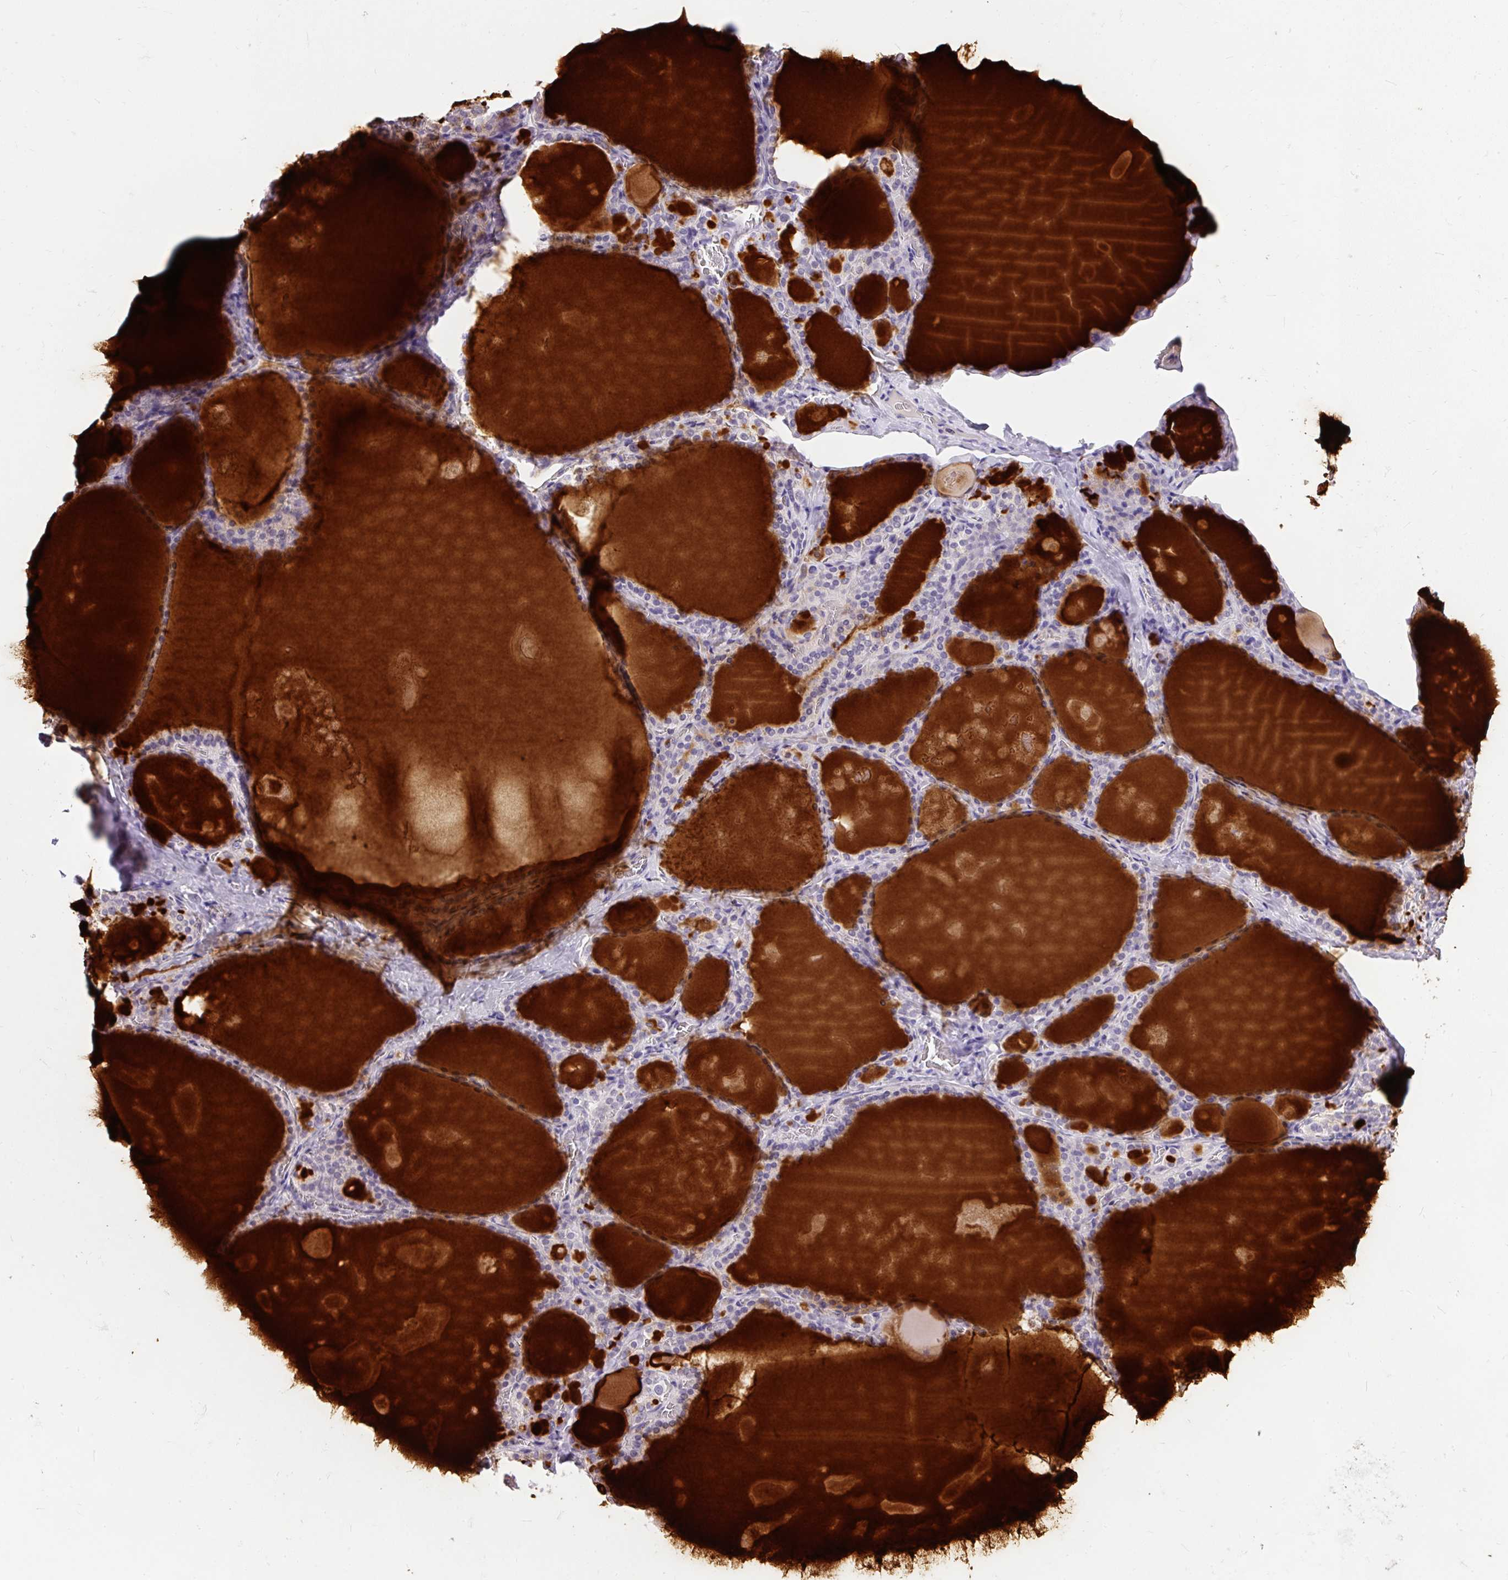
{"staining": {"intensity": "weak", "quantity": "<25%", "location": "cytoplasmic/membranous"}, "tissue": "thyroid gland", "cell_type": "Glandular cells", "image_type": "normal", "snomed": [{"axis": "morphology", "description": "Normal tissue, NOS"}, {"axis": "topography", "description": "Thyroid gland"}], "caption": "High power microscopy image of an immunohistochemistry image of unremarkable thyroid gland, revealing no significant positivity in glandular cells.", "gene": "KRTAP20", "patient": {"sex": "male", "age": 56}}